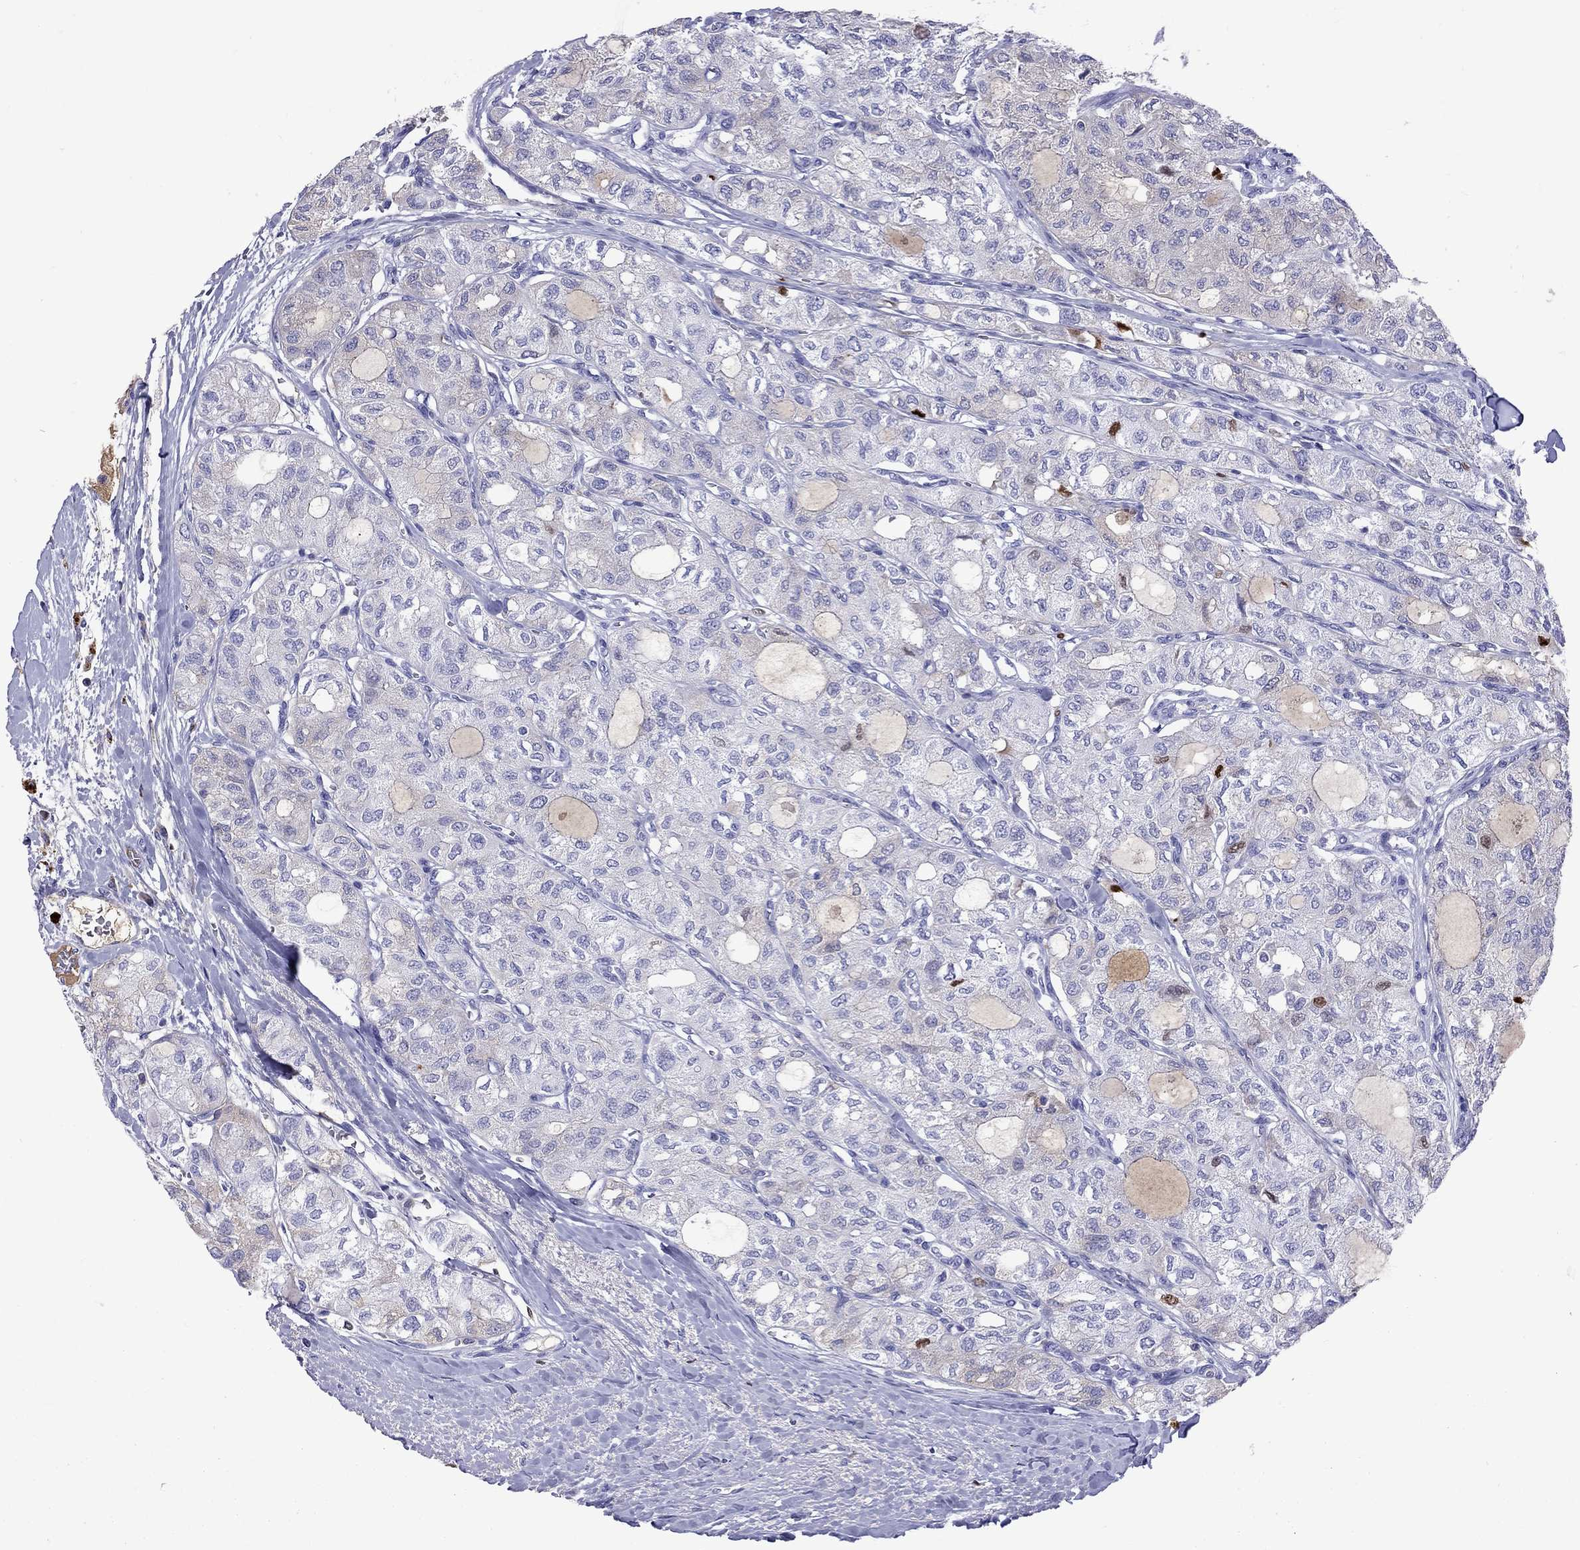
{"staining": {"intensity": "negative", "quantity": "none", "location": "none"}, "tissue": "thyroid cancer", "cell_type": "Tumor cells", "image_type": "cancer", "snomed": [{"axis": "morphology", "description": "Follicular adenoma carcinoma, NOS"}, {"axis": "topography", "description": "Thyroid gland"}], "caption": "Thyroid follicular adenoma carcinoma was stained to show a protein in brown. There is no significant staining in tumor cells.", "gene": "SERPINA3", "patient": {"sex": "male", "age": 75}}